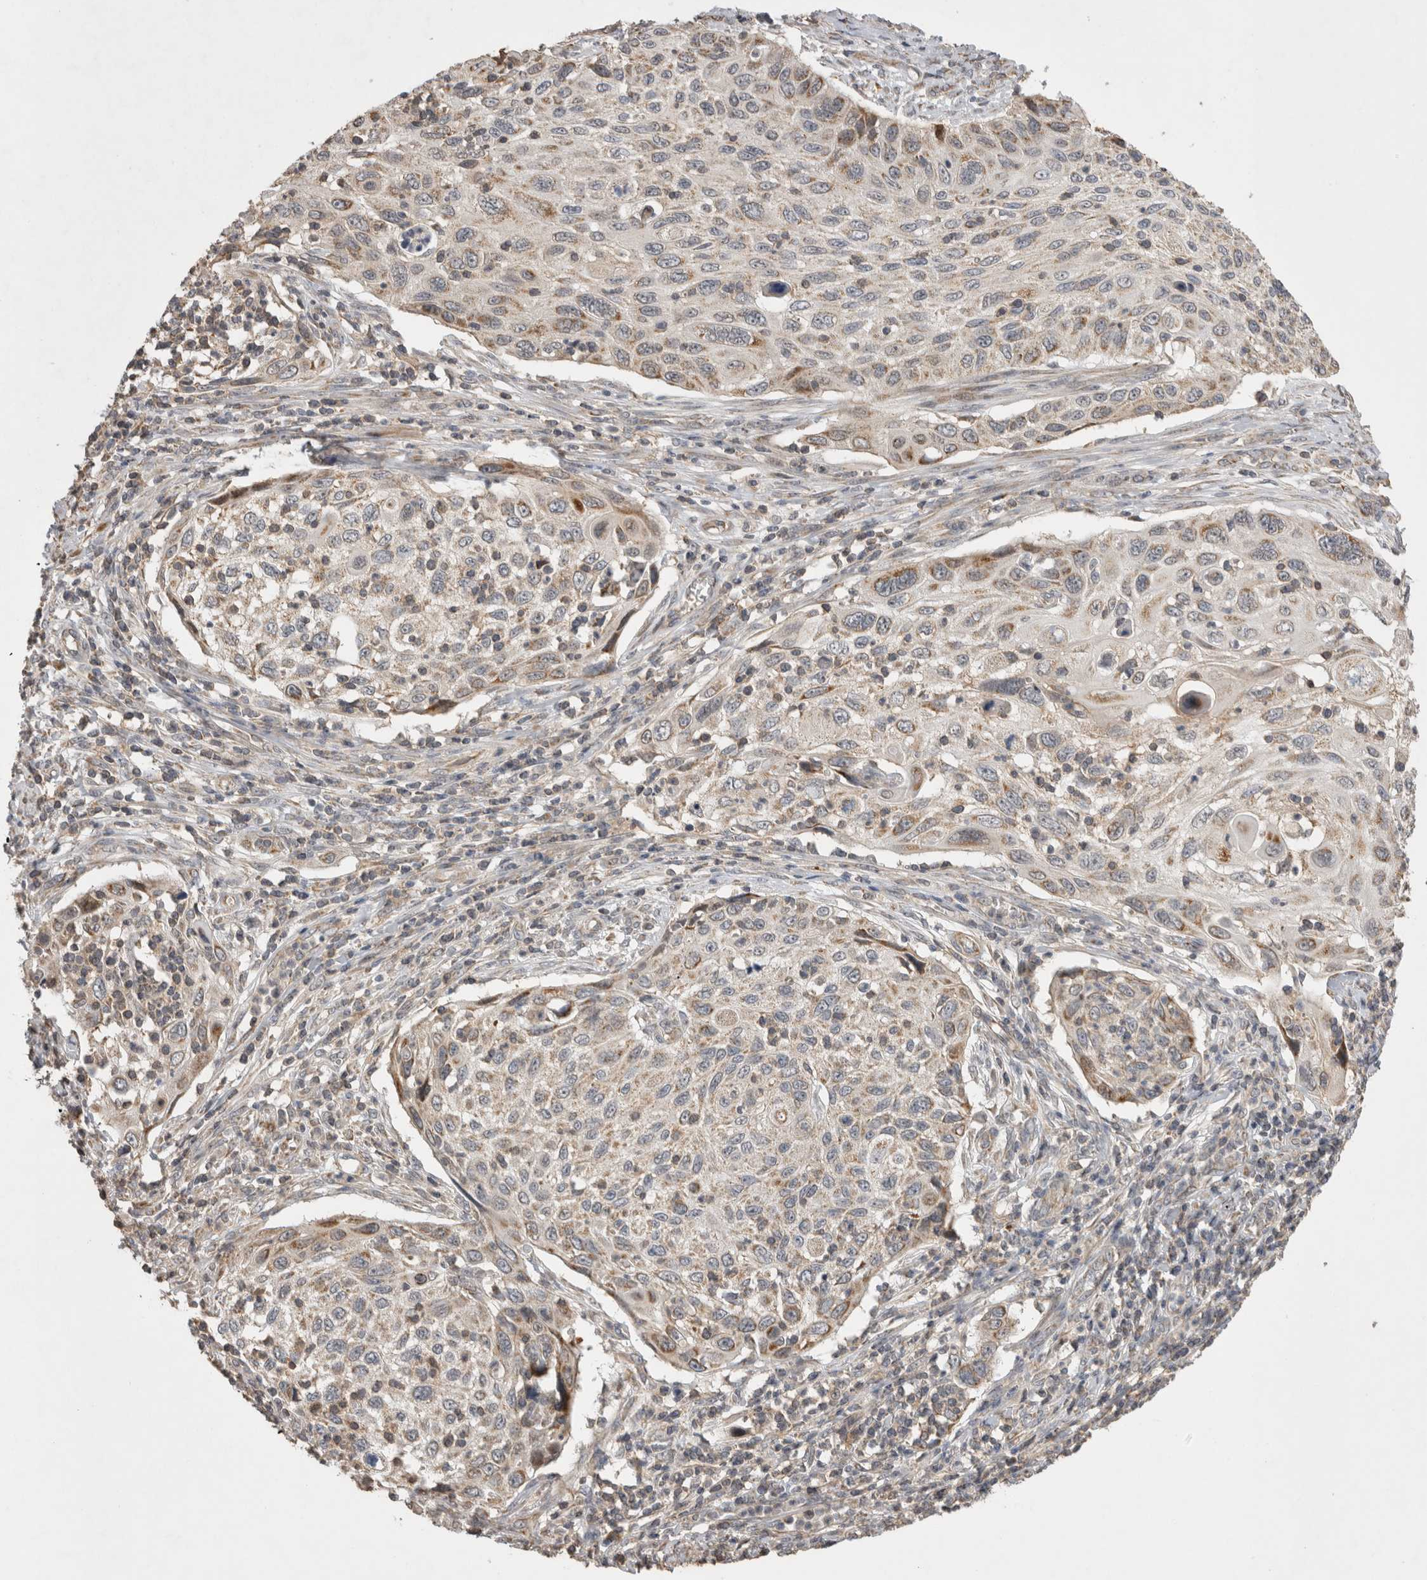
{"staining": {"intensity": "weak", "quantity": ">75%", "location": "cytoplasmic/membranous"}, "tissue": "cervical cancer", "cell_type": "Tumor cells", "image_type": "cancer", "snomed": [{"axis": "morphology", "description": "Squamous cell carcinoma, NOS"}, {"axis": "topography", "description": "Cervix"}], "caption": "Weak cytoplasmic/membranous staining is seen in about >75% of tumor cells in cervical cancer. (brown staining indicates protein expression, while blue staining denotes nuclei).", "gene": "KCNIP1", "patient": {"sex": "female", "age": 70}}